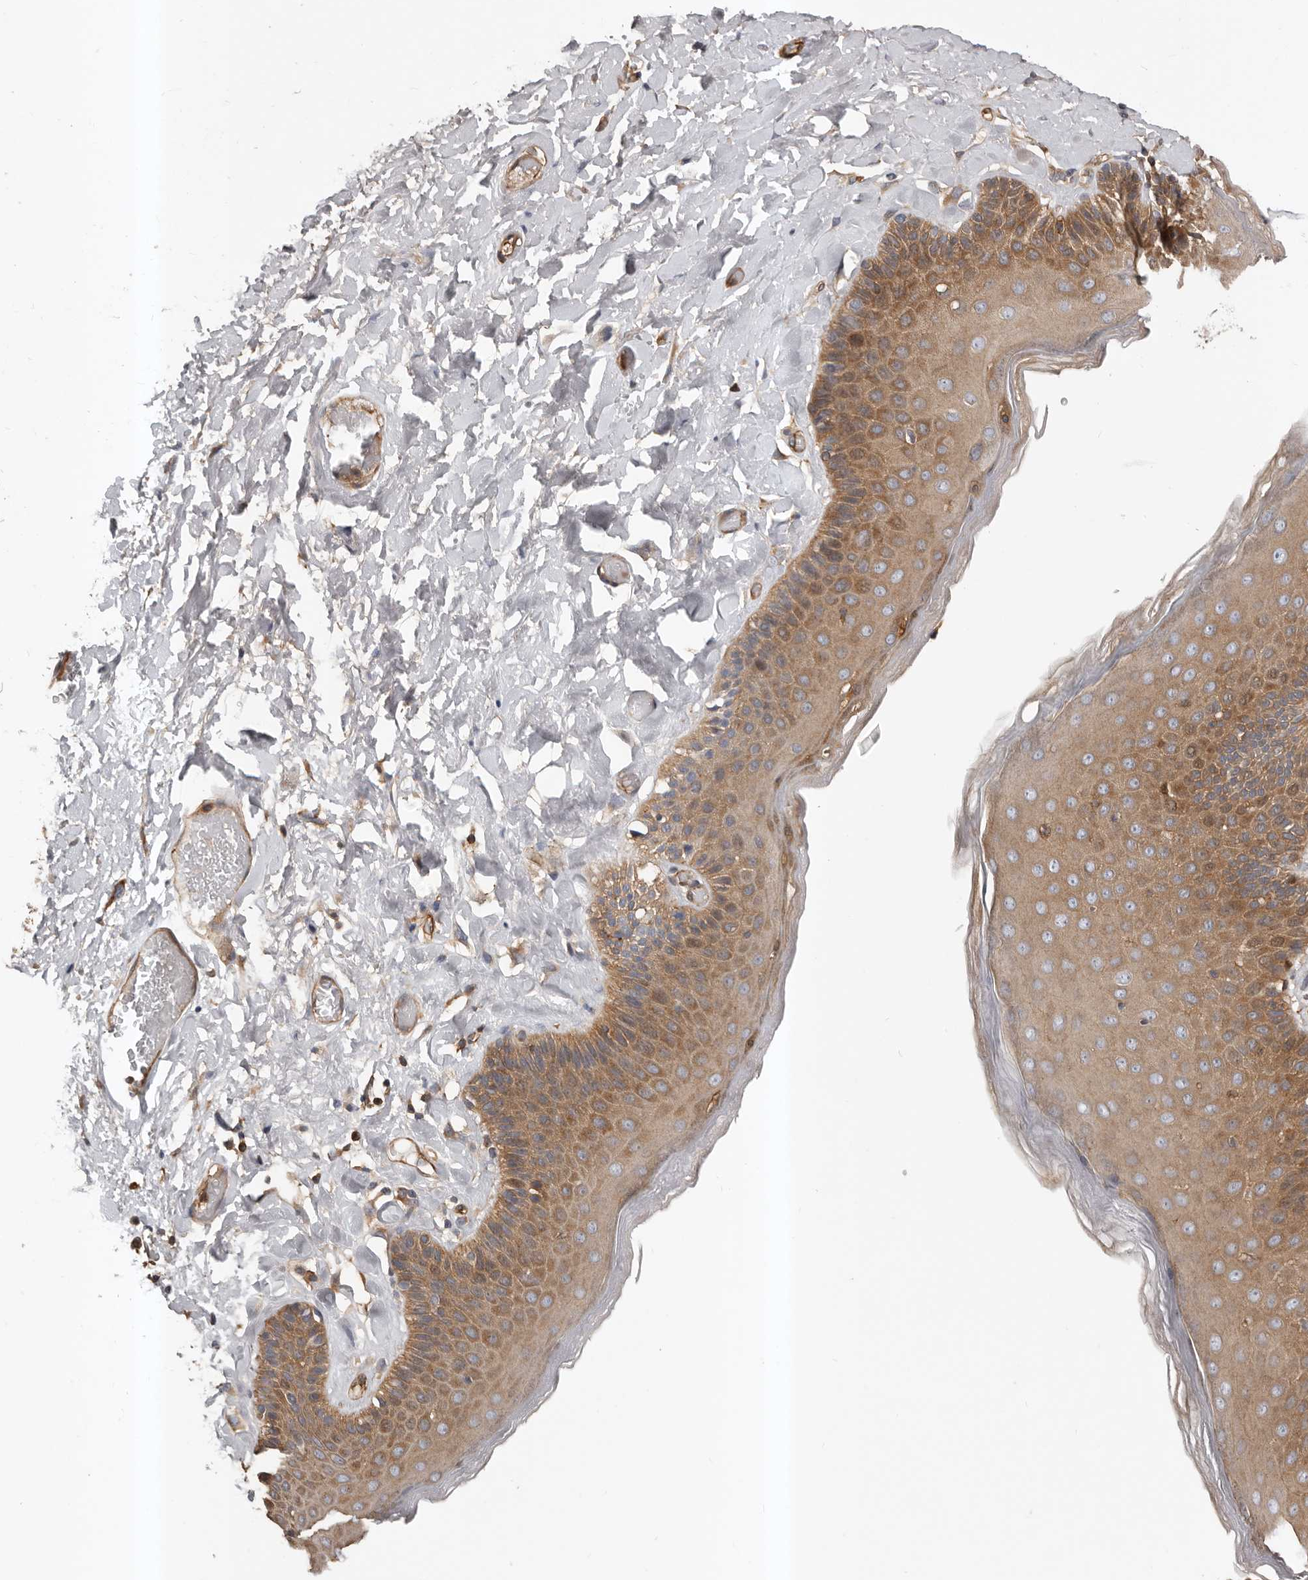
{"staining": {"intensity": "moderate", "quantity": ">75%", "location": "cytoplasmic/membranous"}, "tissue": "skin", "cell_type": "Epidermal cells", "image_type": "normal", "snomed": [{"axis": "morphology", "description": "Normal tissue, NOS"}, {"axis": "topography", "description": "Anal"}], "caption": "DAB (3,3'-diaminobenzidine) immunohistochemical staining of normal human skin reveals moderate cytoplasmic/membranous protein positivity in approximately >75% of epidermal cells.", "gene": "PNRC2", "patient": {"sex": "male", "age": 69}}